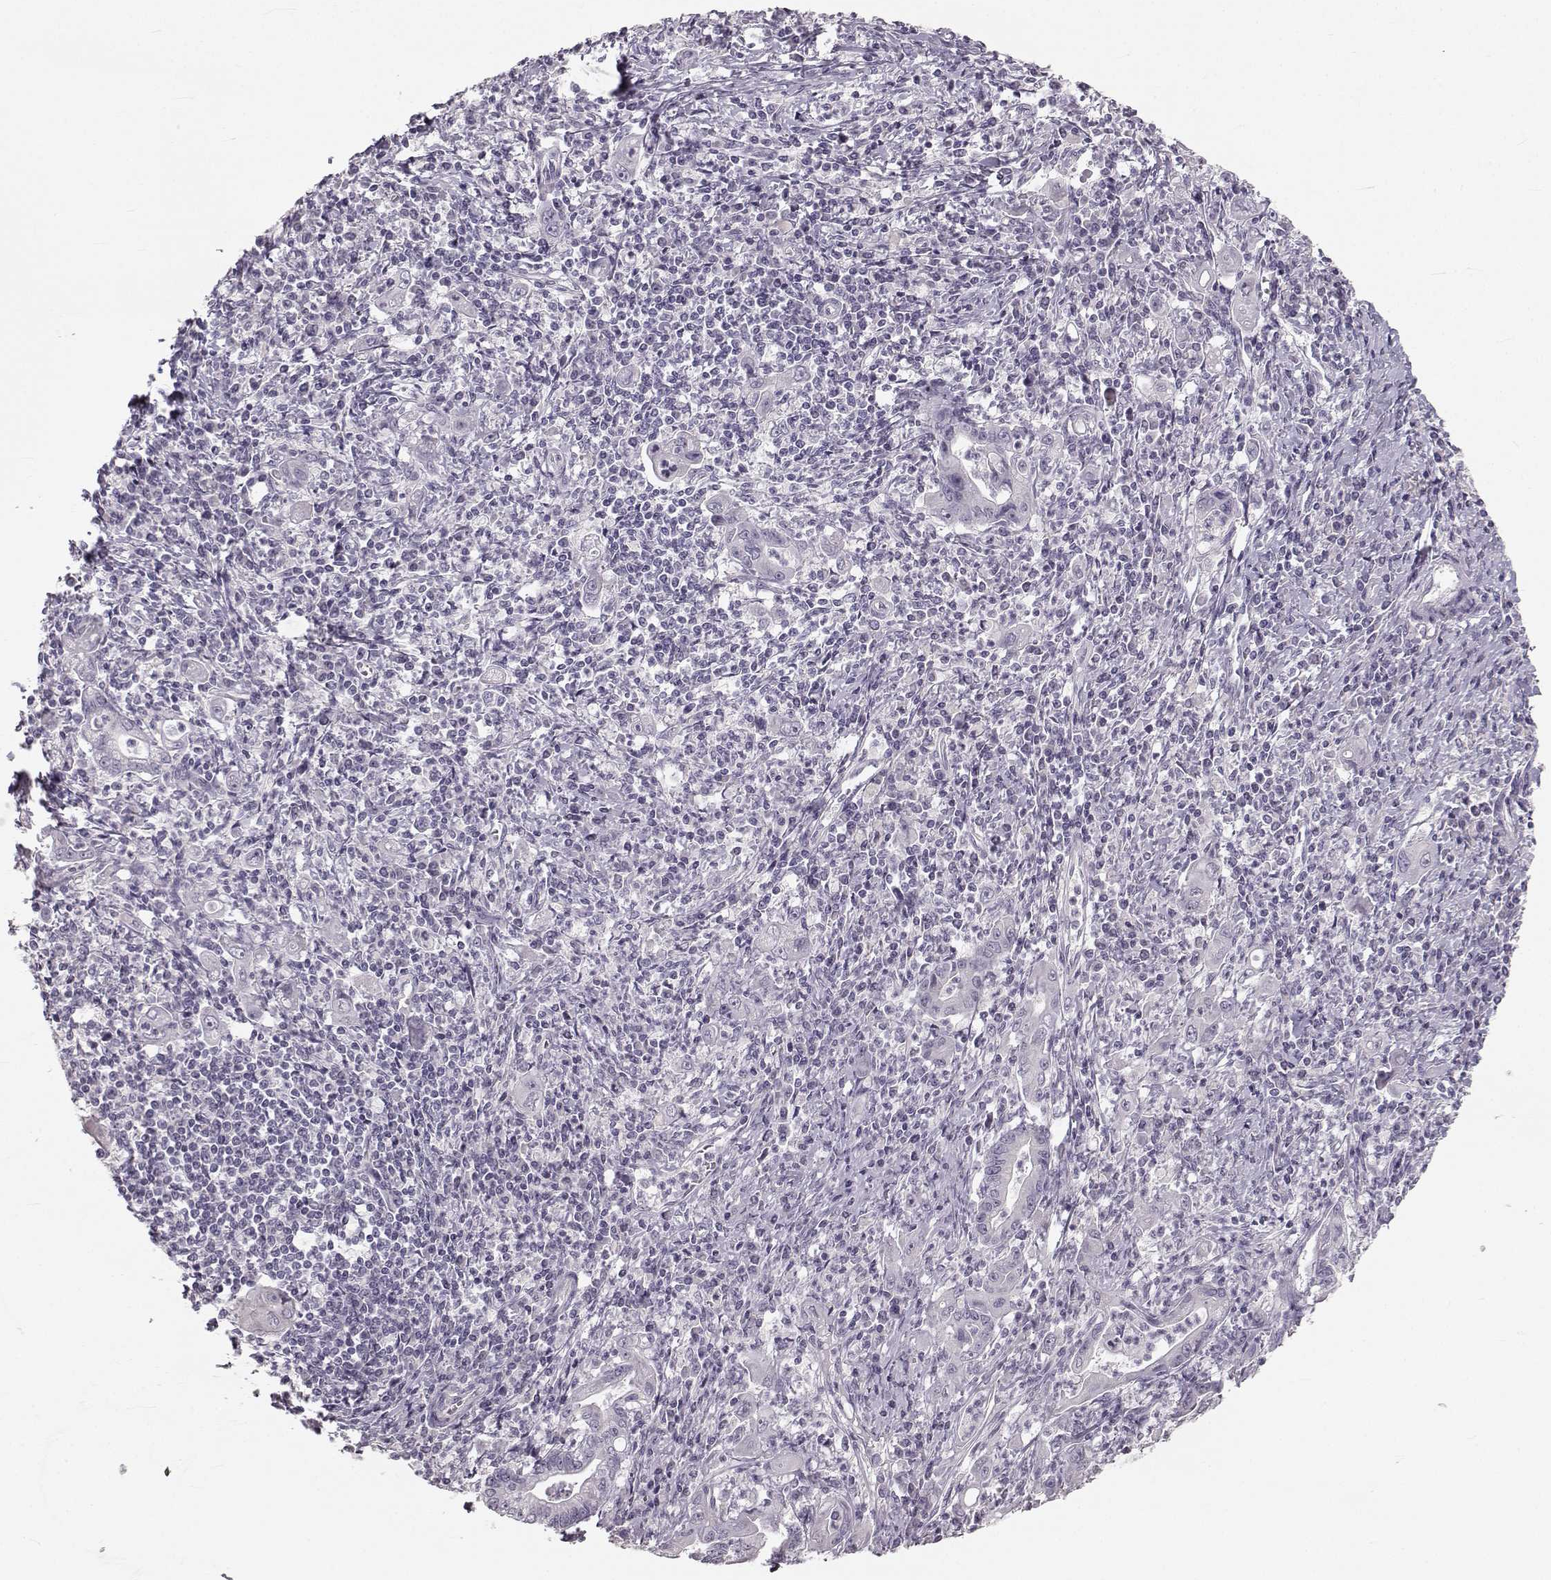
{"staining": {"intensity": "negative", "quantity": "none", "location": "none"}, "tissue": "stomach cancer", "cell_type": "Tumor cells", "image_type": "cancer", "snomed": [{"axis": "morphology", "description": "Adenocarcinoma, NOS"}, {"axis": "topography", "description": "Stomach, upper"}], "caption": "Immunohistochemistry of human adenocarcinoma (stomach) shows no positivity in tumor cells.", "gene": "OIP5", "patient": {"sex": "female", "age": 79}}